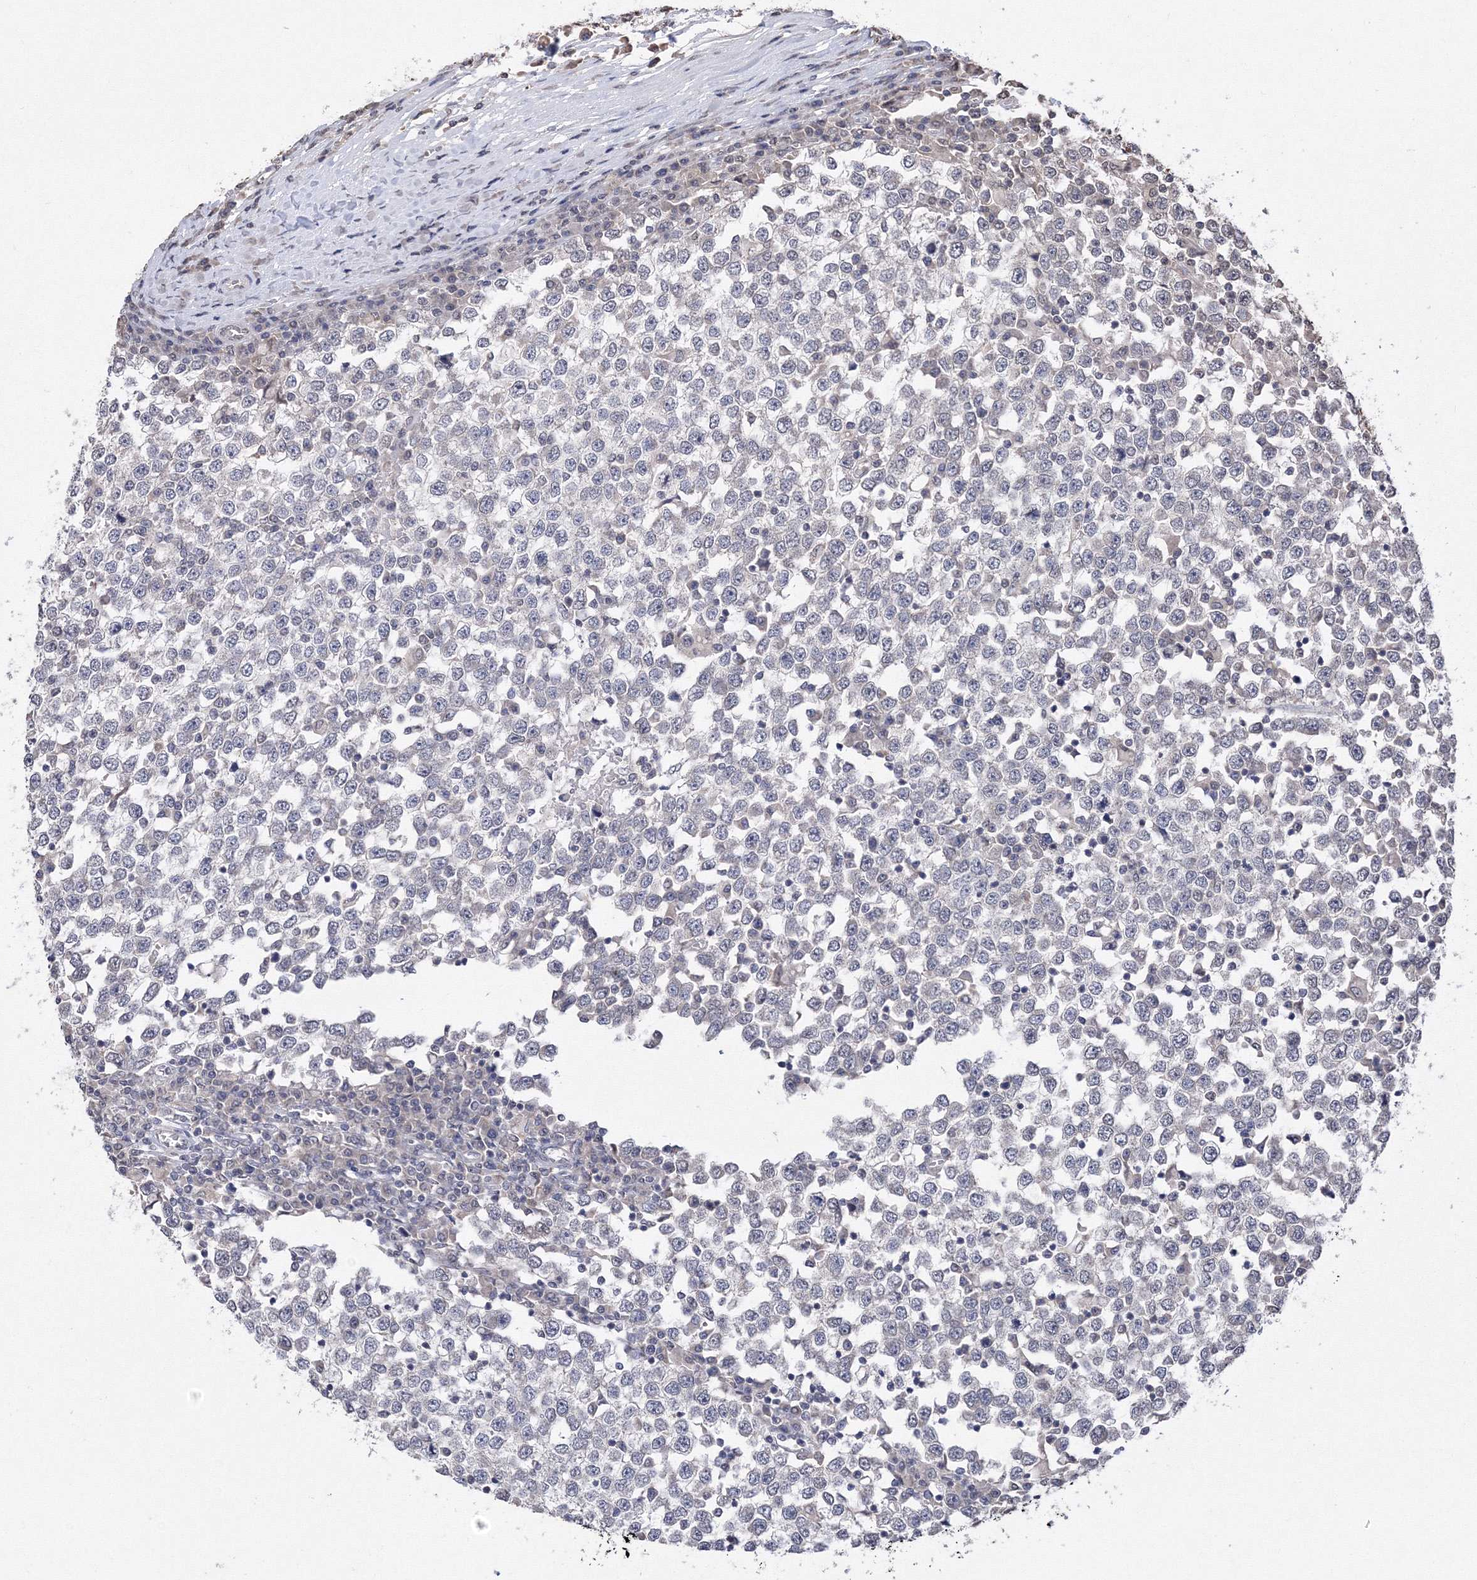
{"staining": {"intensity": "negative", "quantity": "none", "location": "none"}, "tissue": "testis cancer", "cell_type": "Tumor cells", "image_type": "cancer", "snomed": [{"axis": "morphology", "description": "Seminoma, NOS"}, {"axis": "topography", "description": "Testis"}], "caption": "Immunohistochemical staining of human testis cancer (seminoma) reveals no significant staining in tumor cells.", "gene": "GPN1", "patient": {"sex": "male", "age": 65}}